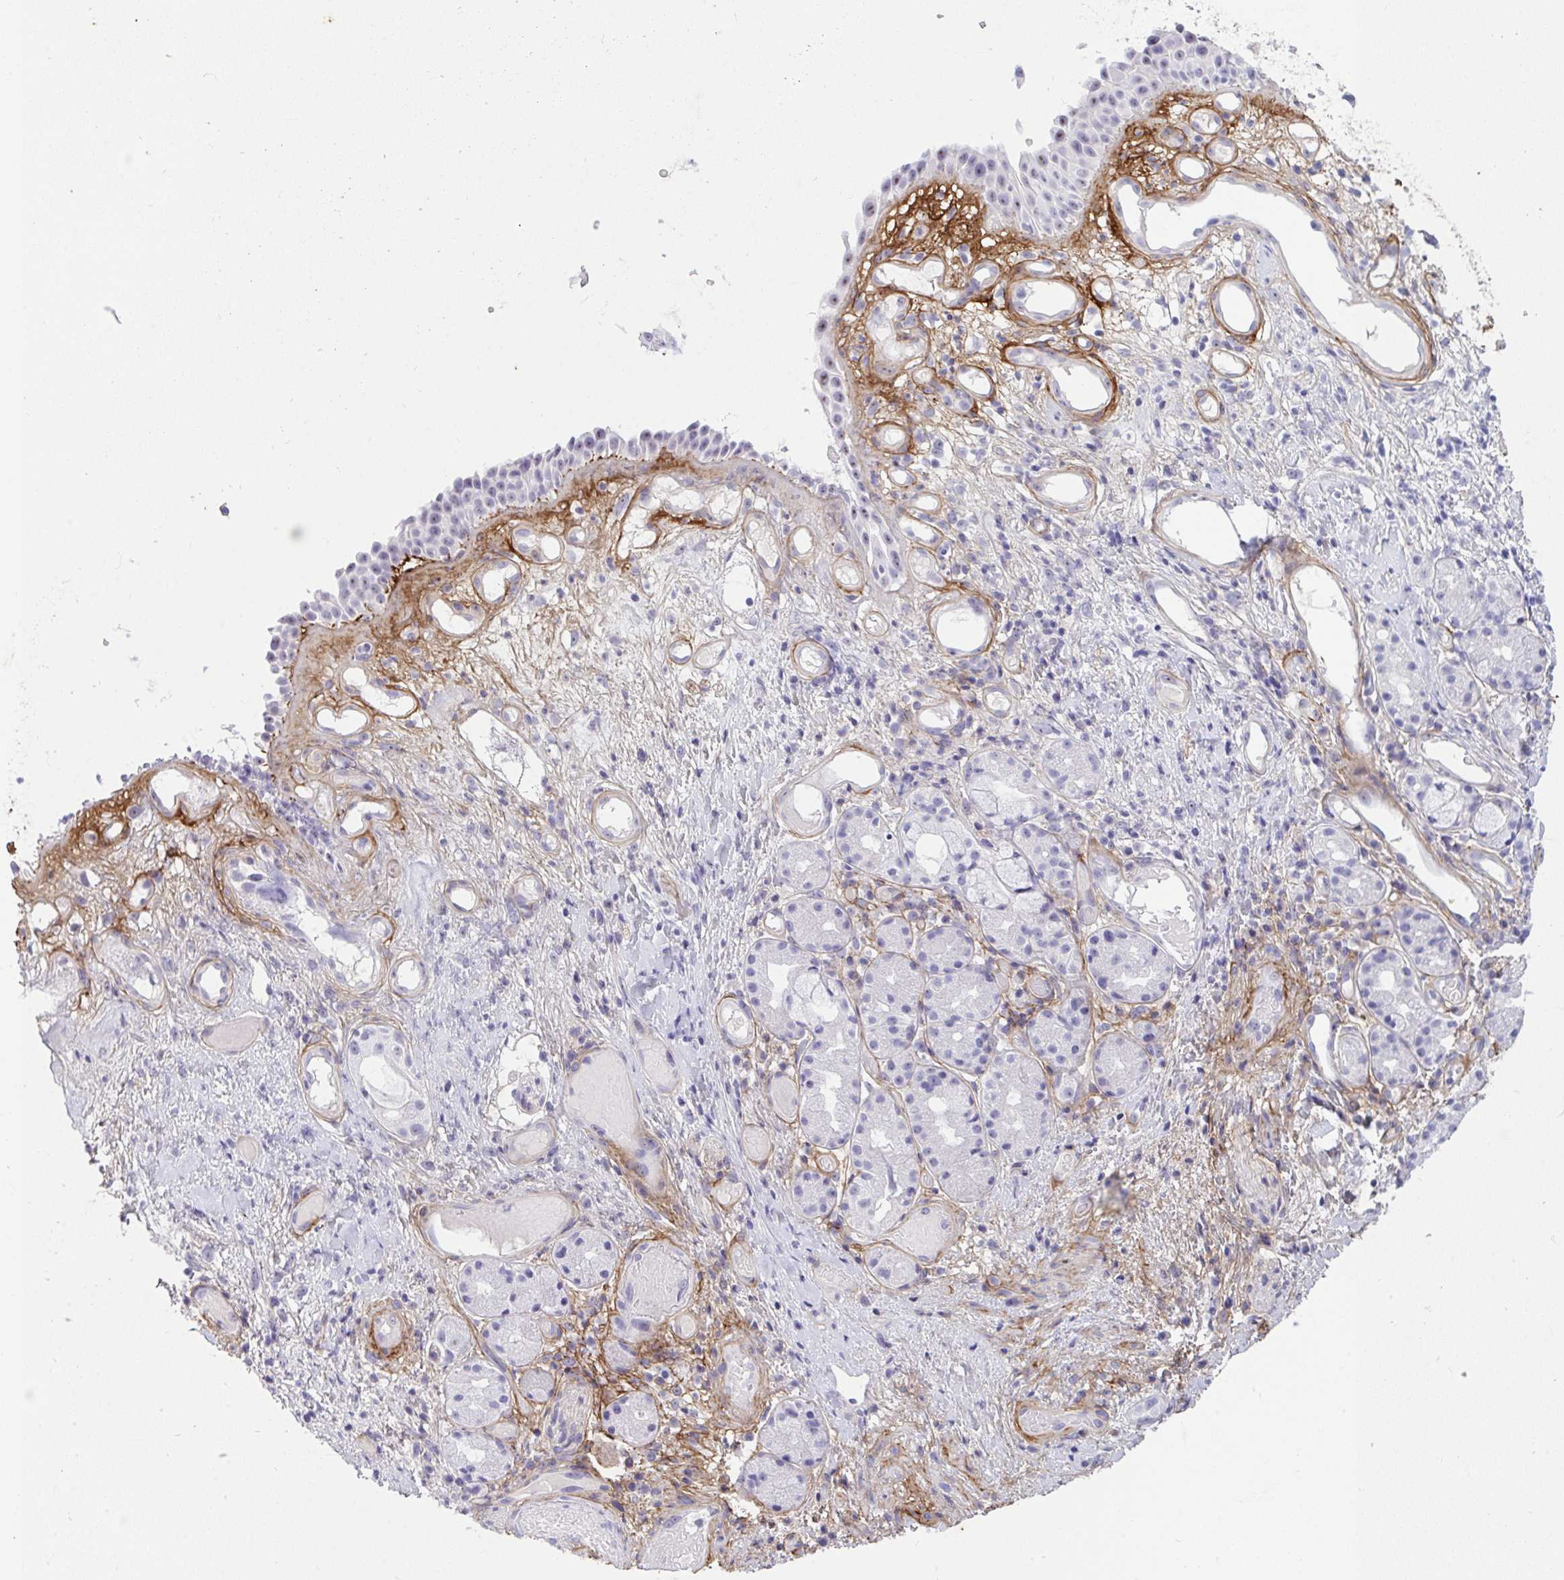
{"staining": {"intensity": "weak", "quantity": "<25%", "location": "nuclear"}, "tissue": "nasopharynx", "cell_type": "Respiratory epithelial cells", "image_type": "normal", "snomed": [{"axis": "morphology", "description": "Normal tissue, NOS"}, {"axis": "morphology", "description": "Inflammation, NOS"}, {"axis": "topography", "description": "Nasopharynx"}], "caption": "DAB immunohistochemical staining of benign human nasopharynx shows no significant staining in respiratory epithelial cells. Nuclei are stained in blue.", "gene": "LHFPL6", "patient": {"sex": "male", "age": 54}}